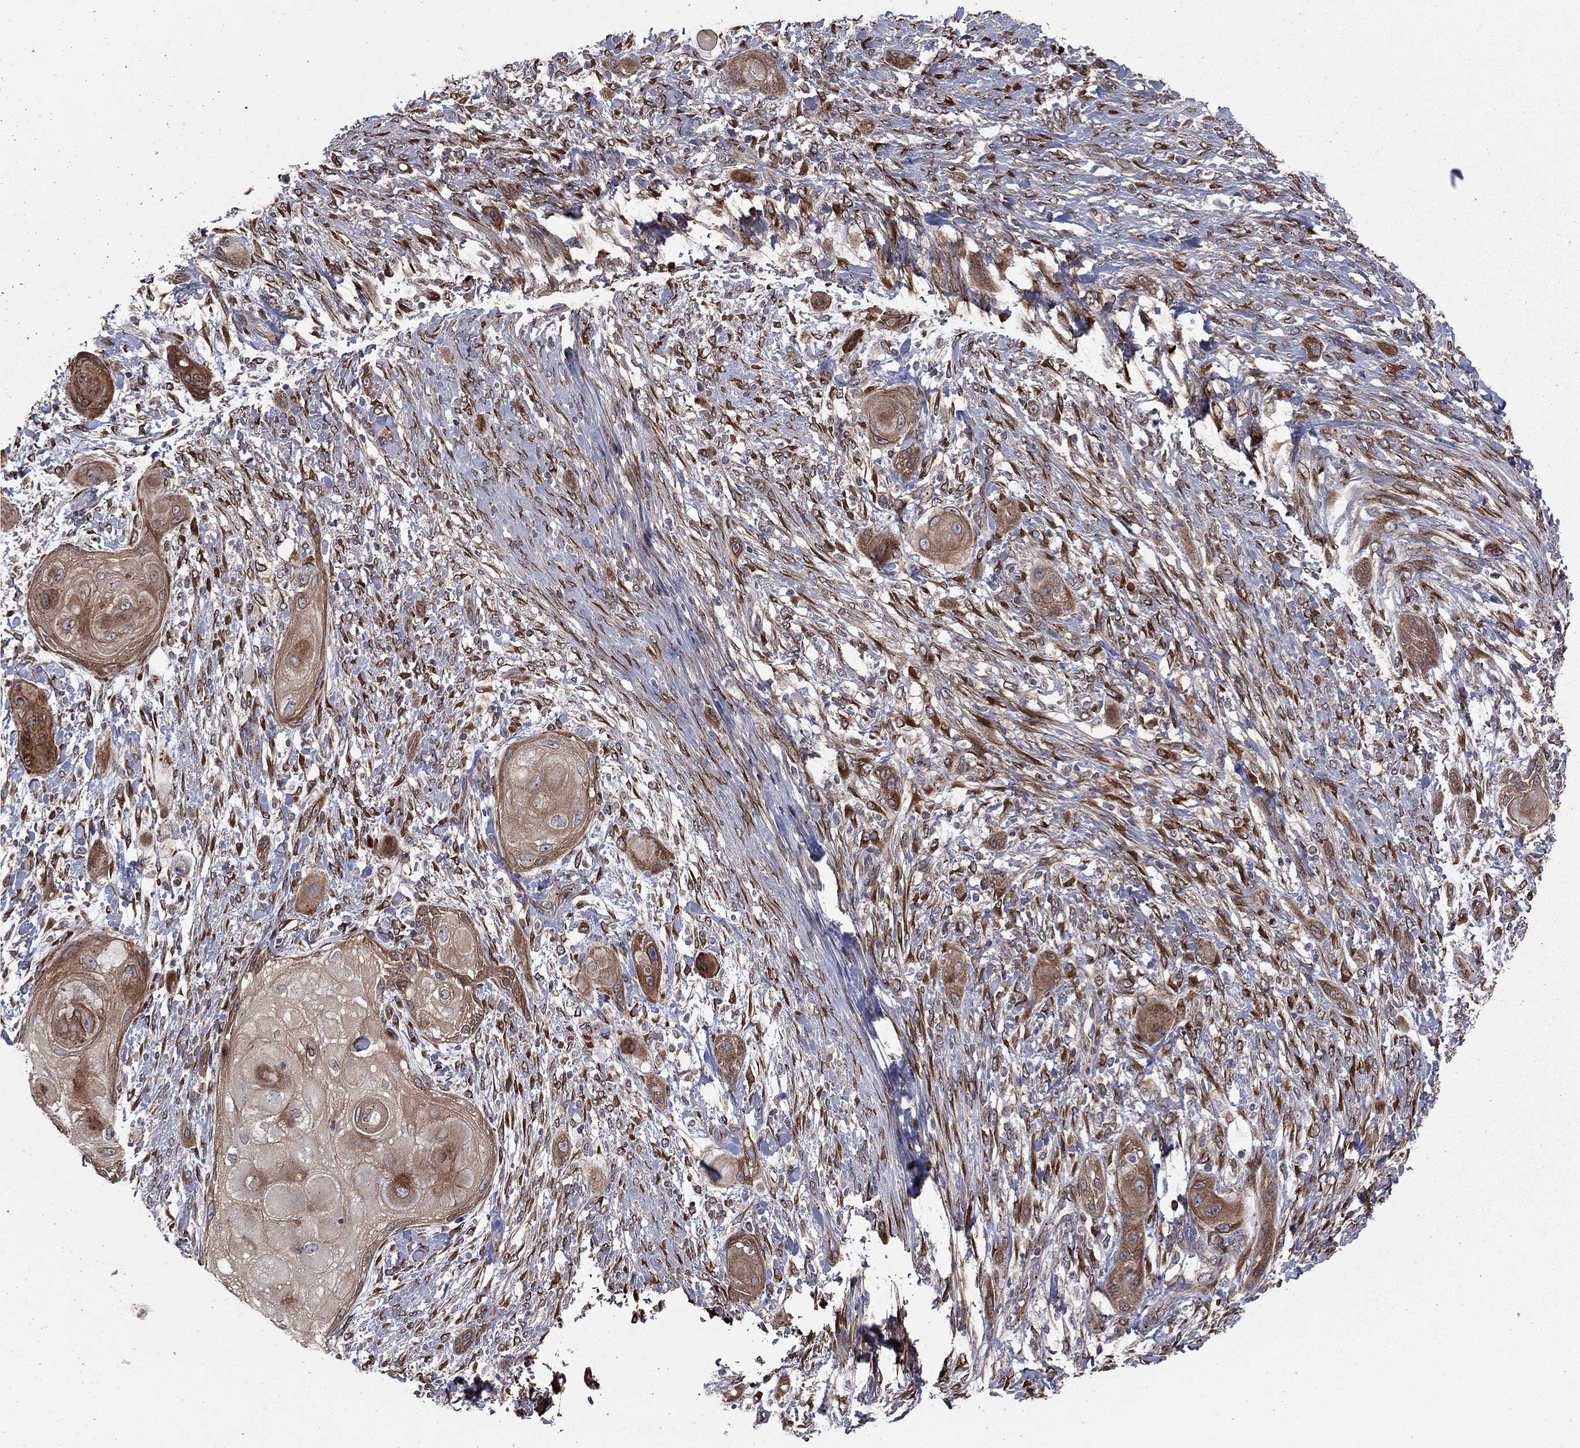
{"staining": {"intensity": "moderate", "quantity": "25%-75%", "location": "cytoplasmic/membranous"}, "tissue": "skin cancer", "cell_type": "Tumor cells", "image_type": "cancer", "snomed": [{"axis": "morphology", "description": "Squamous cell carcinoma, NOS"}, {"axis": "topography", "description": "Skin"}], "caption": "IHC of human skin cancer (squamous cell carcinoma) demonstrates medium levels of moderate cytoplasmic/membranous staining in about 25%-75% of tumor cells.", "gene": "YIF1A", "patient": {"sex": "male", "age": 62}}